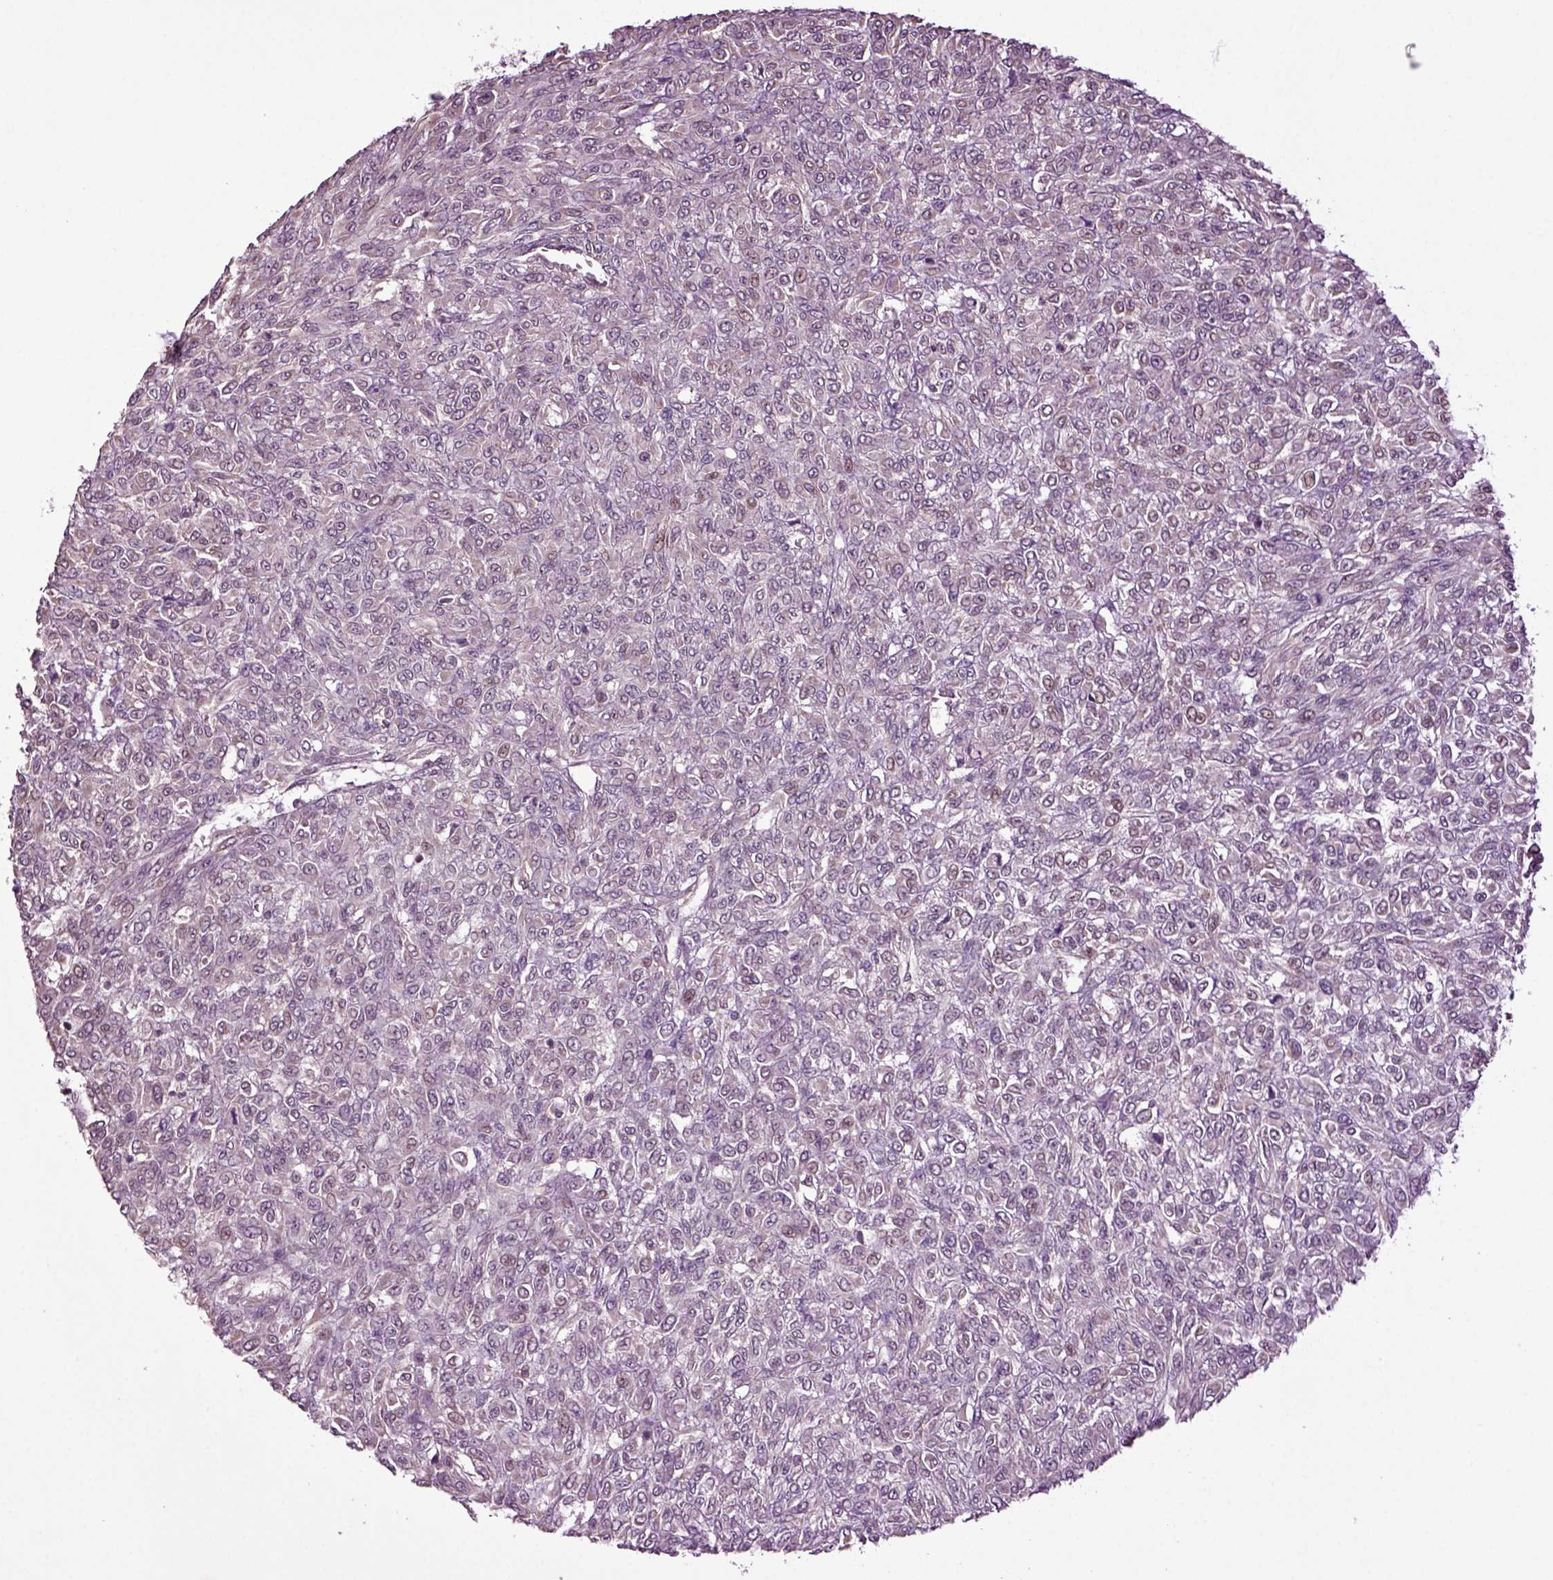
{"staining": {"intensity": "negative", "quantity": "none", "location": "none"}, "tissue": "renal cancer", "cell_type": "Tumor cells", "image_type": "cancer", "snomed": [{"axis": "morphology", "description": "Adenocarcinoma, NOS"}, {"axis": "topography", "description": "Kidney"}], "caption": "Immunohistochemical staining of human renal cancer (adenocarcinoma) demonstrates no significant expression in tumor cells.", "gene": "HAGHL", "patient": {"sex": "male", "age": 58}}